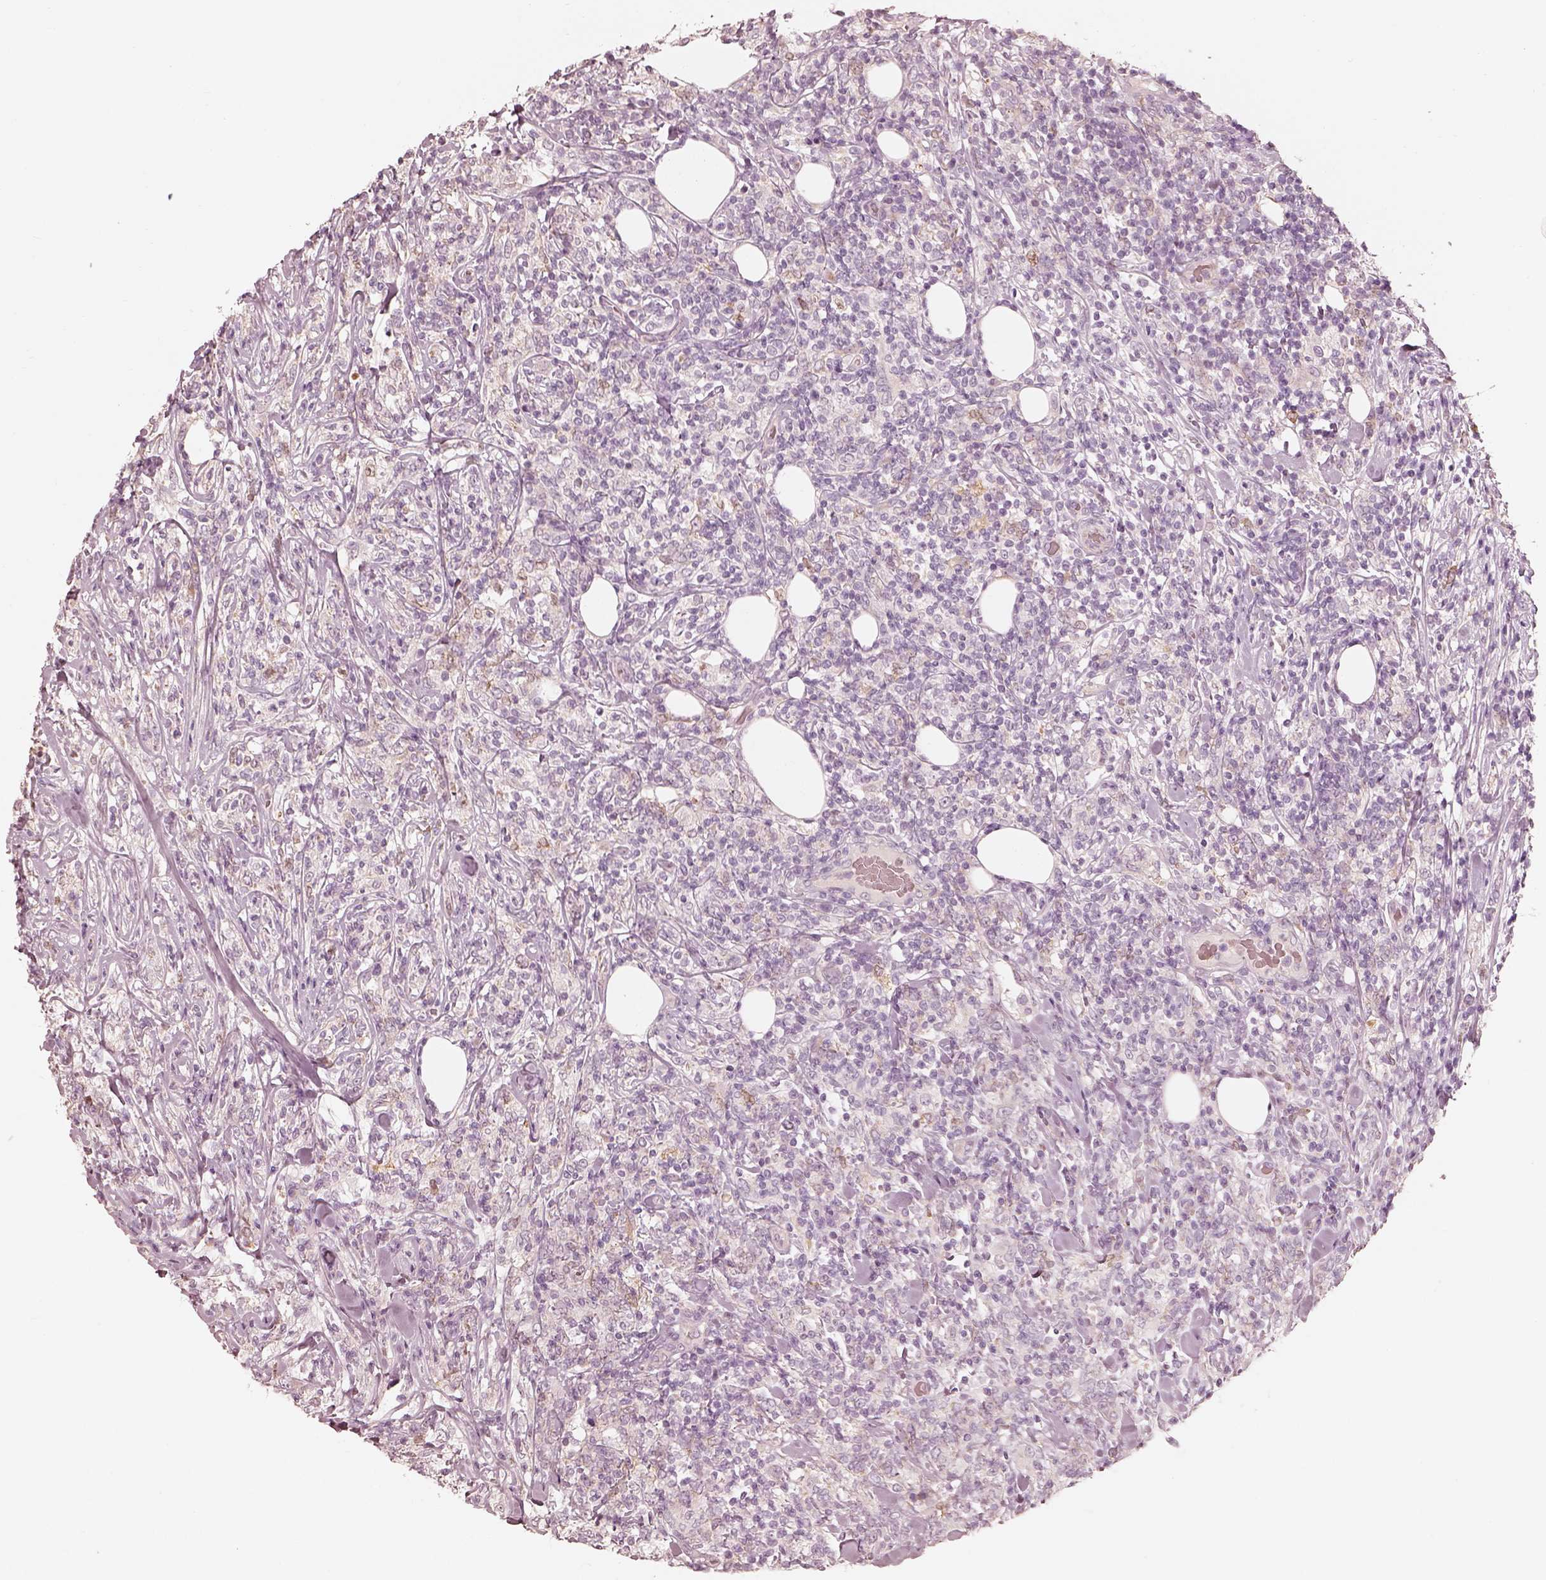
{"staining": {"intensity": "negative", "quantity": "none", "location": "none"}, "tissue": "lymphoma", "cell_type": "Tumor cells", "image_type": "cancer", "snomed": [{"axis": "morphology", "description": "Malignant lymphoma, non-Hodgkin's type, High grade"}, {"axis": "topography", "description": "Lymph node"}], "caption": "Protein analysis of lymphoma exhibits no significant expression in tumor cells. Brightfield microscopy of immunohistochemistry stained with DAB (brown) and hematoxylin (blue), captured at high magnification.", "gene": "WLS", "patient": {"sex": "female", "age": 84}}